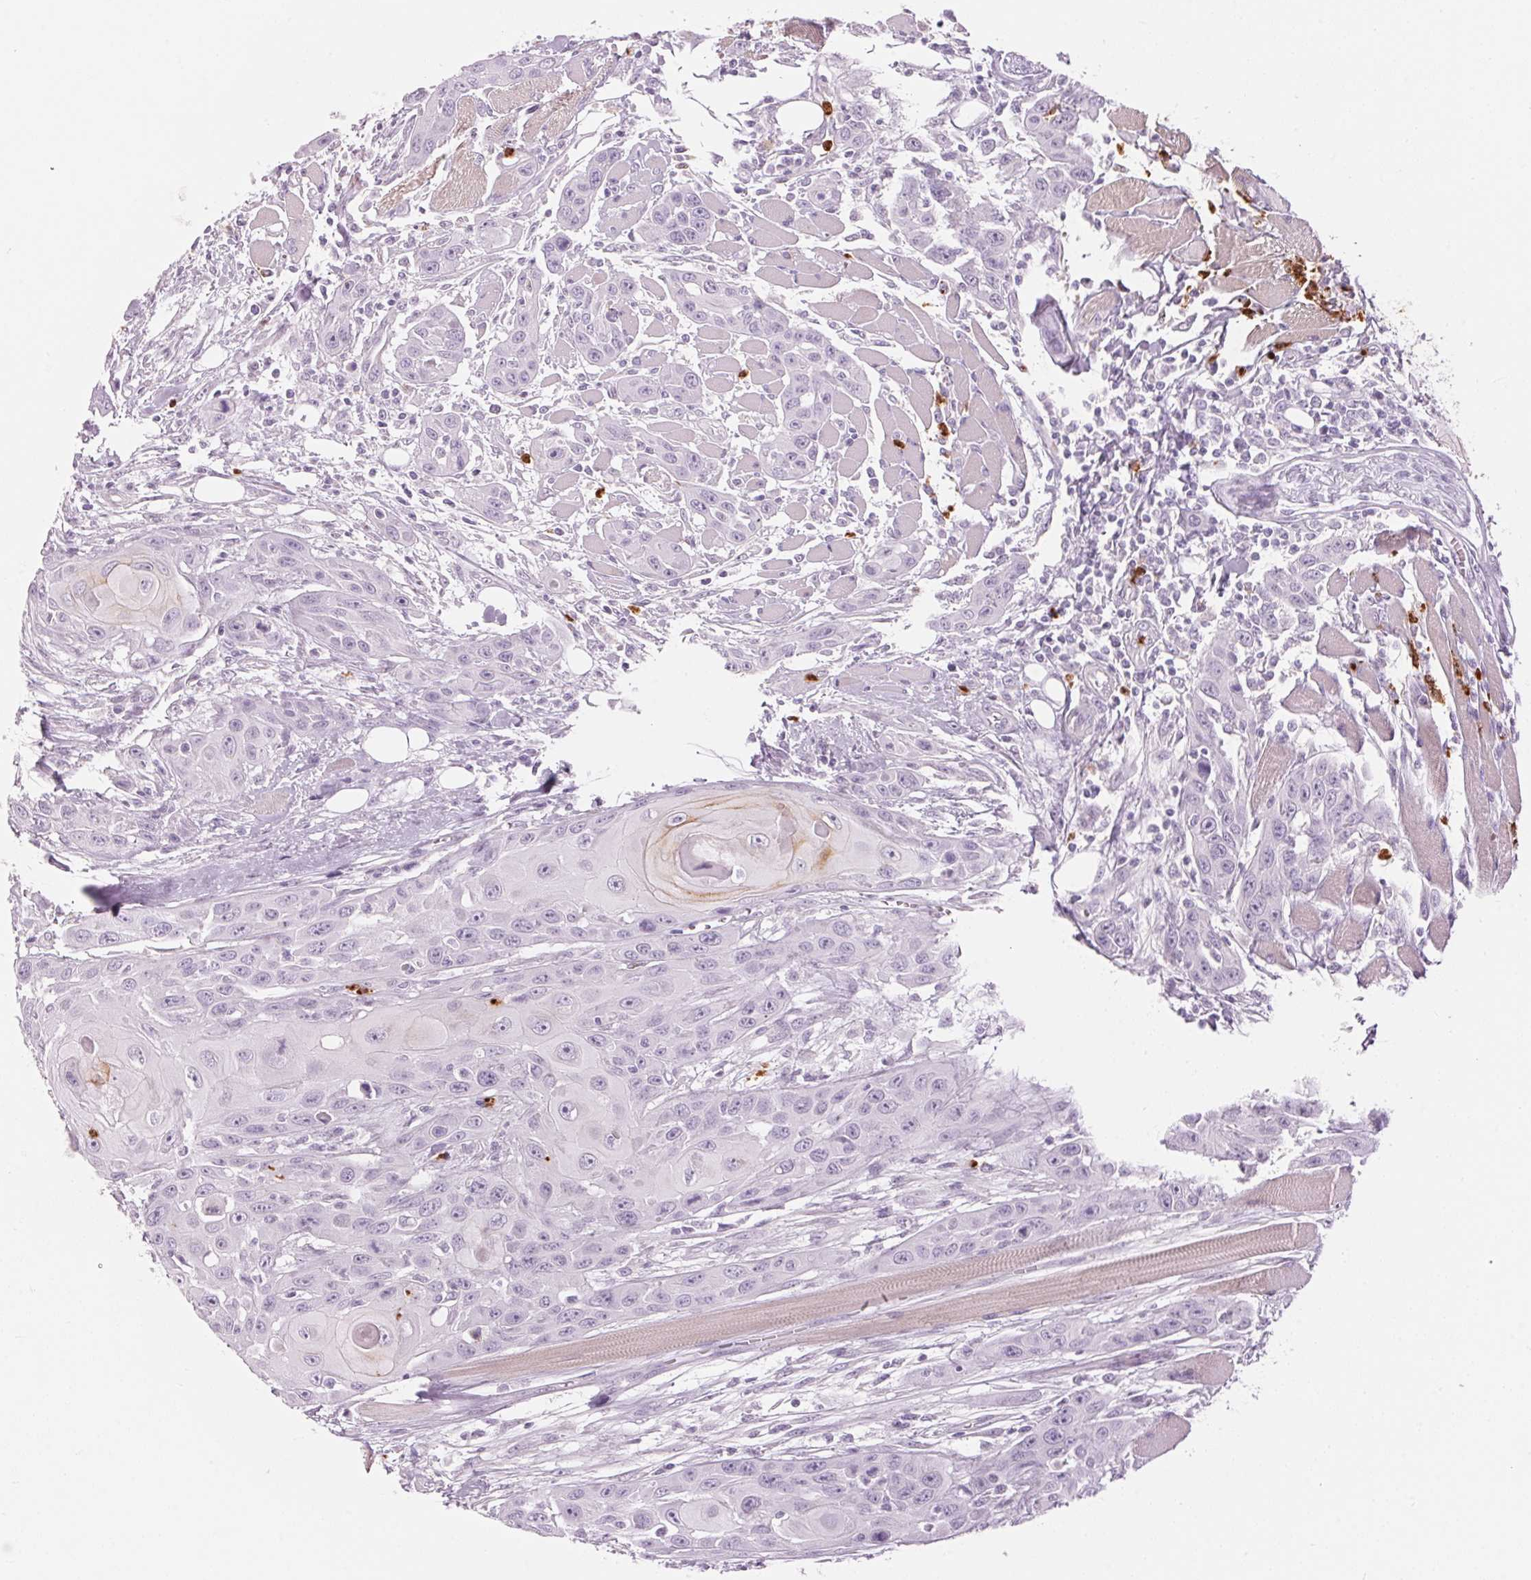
{"staining": {"intensity": "weak", "quantity": "<25%", "location": "cytoplasmic/membranous"}, "tissue": "head and neck cancer", "cell_type": "Tumor cells", "image_type": "cancer", "snomed": [{"axis": "morphology", "description": "Squamous cell carcinoma, NOS"}, {"axis": "topography", "description": "Head-Neck"}], "caption": "This is an immunohistochemistry (IHC) image of human head and neck cancer. There is no expression in tumor cells.", "gene": "KLK7", "patient": {"sex": "female", "age": 80}}